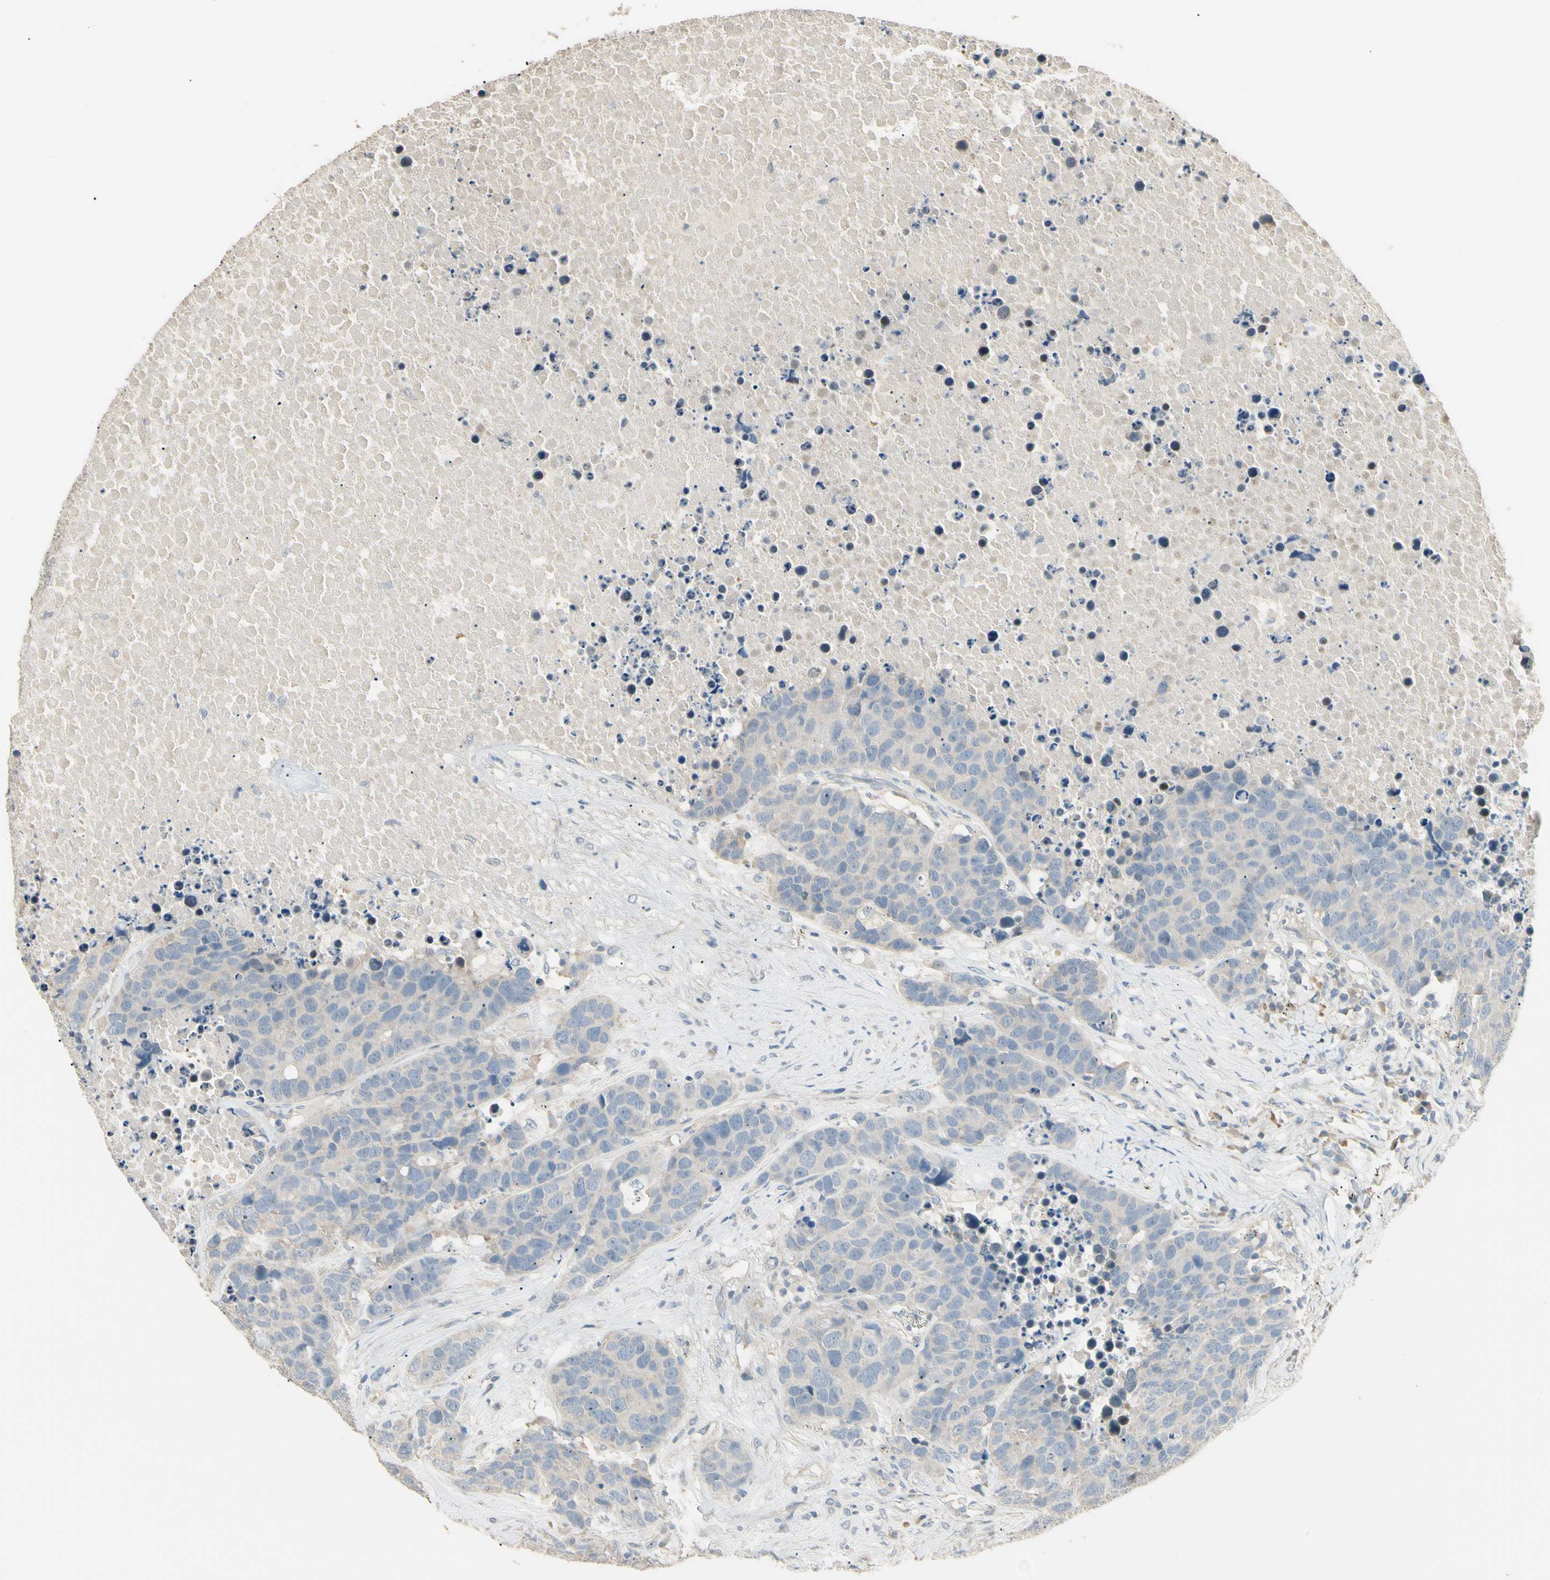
{"staining": {"intensity": "weak", "quantity": "<25%", "location": "cytoplasmic/membranous"}, "tissue": "carcinoid", "cell_type": "Tumor cells", "image_type": "cancer", "snomed": [{"axis": "morphology", "description": "Carcinoid, malignant, NOS"}, {"axis": "topography", "description": "Lung"}], "caption": "Tumor cells show no significant expression in carcinoid.", "gene": "GNE", "patient": {"sex": "male", "age": 60}}